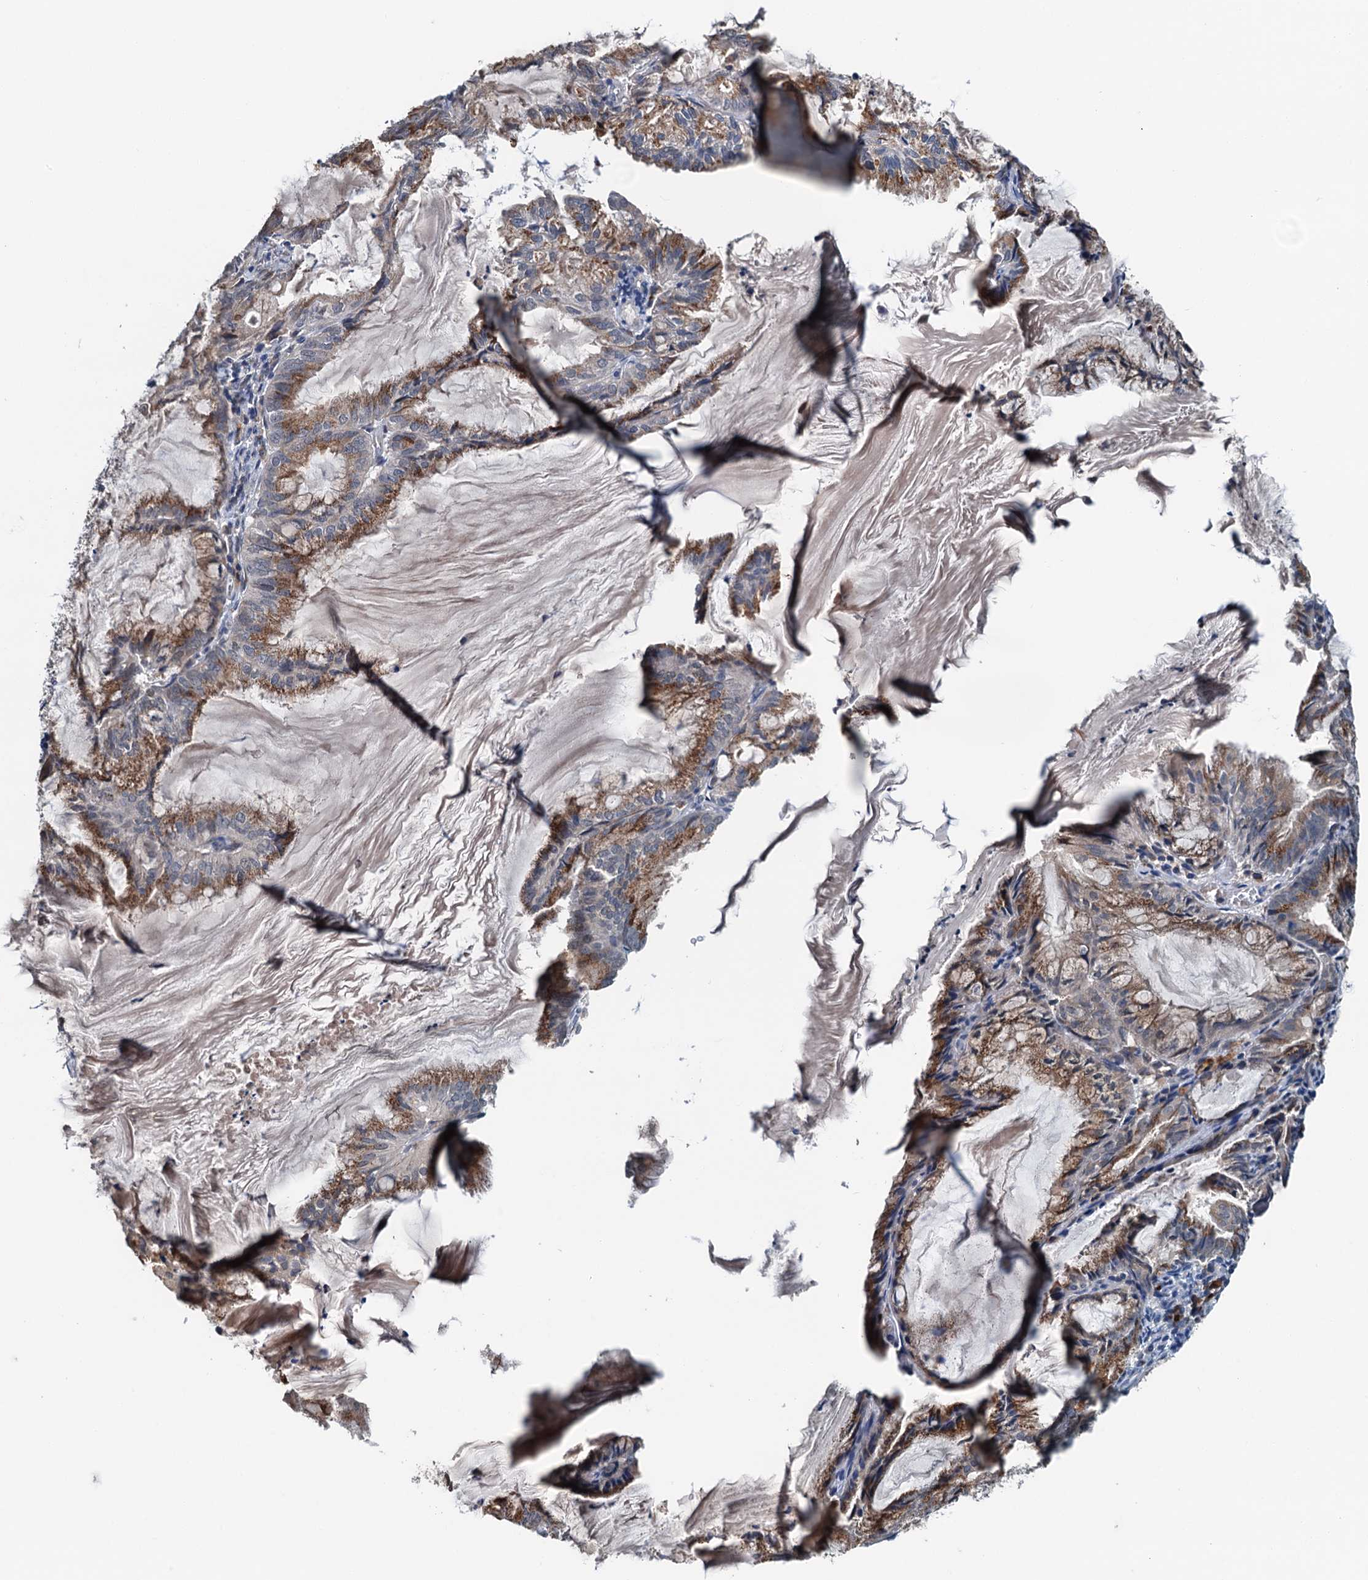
{"staining": {"intensity": "moderate", "quantity": ">75%", "location": "cytoplasmic/membranous"}, "tissue": "endometrial cancer", "cell_type": "Tumor cells", "image_type": "cancer", "snomed": [{"axis": "morphology", "description": "Adenocarcinoma, NOS"}, {"axis": "topography", "description": "Endometrium"}], "caption": "Endometrial adenocarcinoma tissue shows moderate cytoplasmic/membranous expression in approximately >75% of tumor cells", "gene": "SHLD1", "patient": {"sex": "female", "age": 86}}